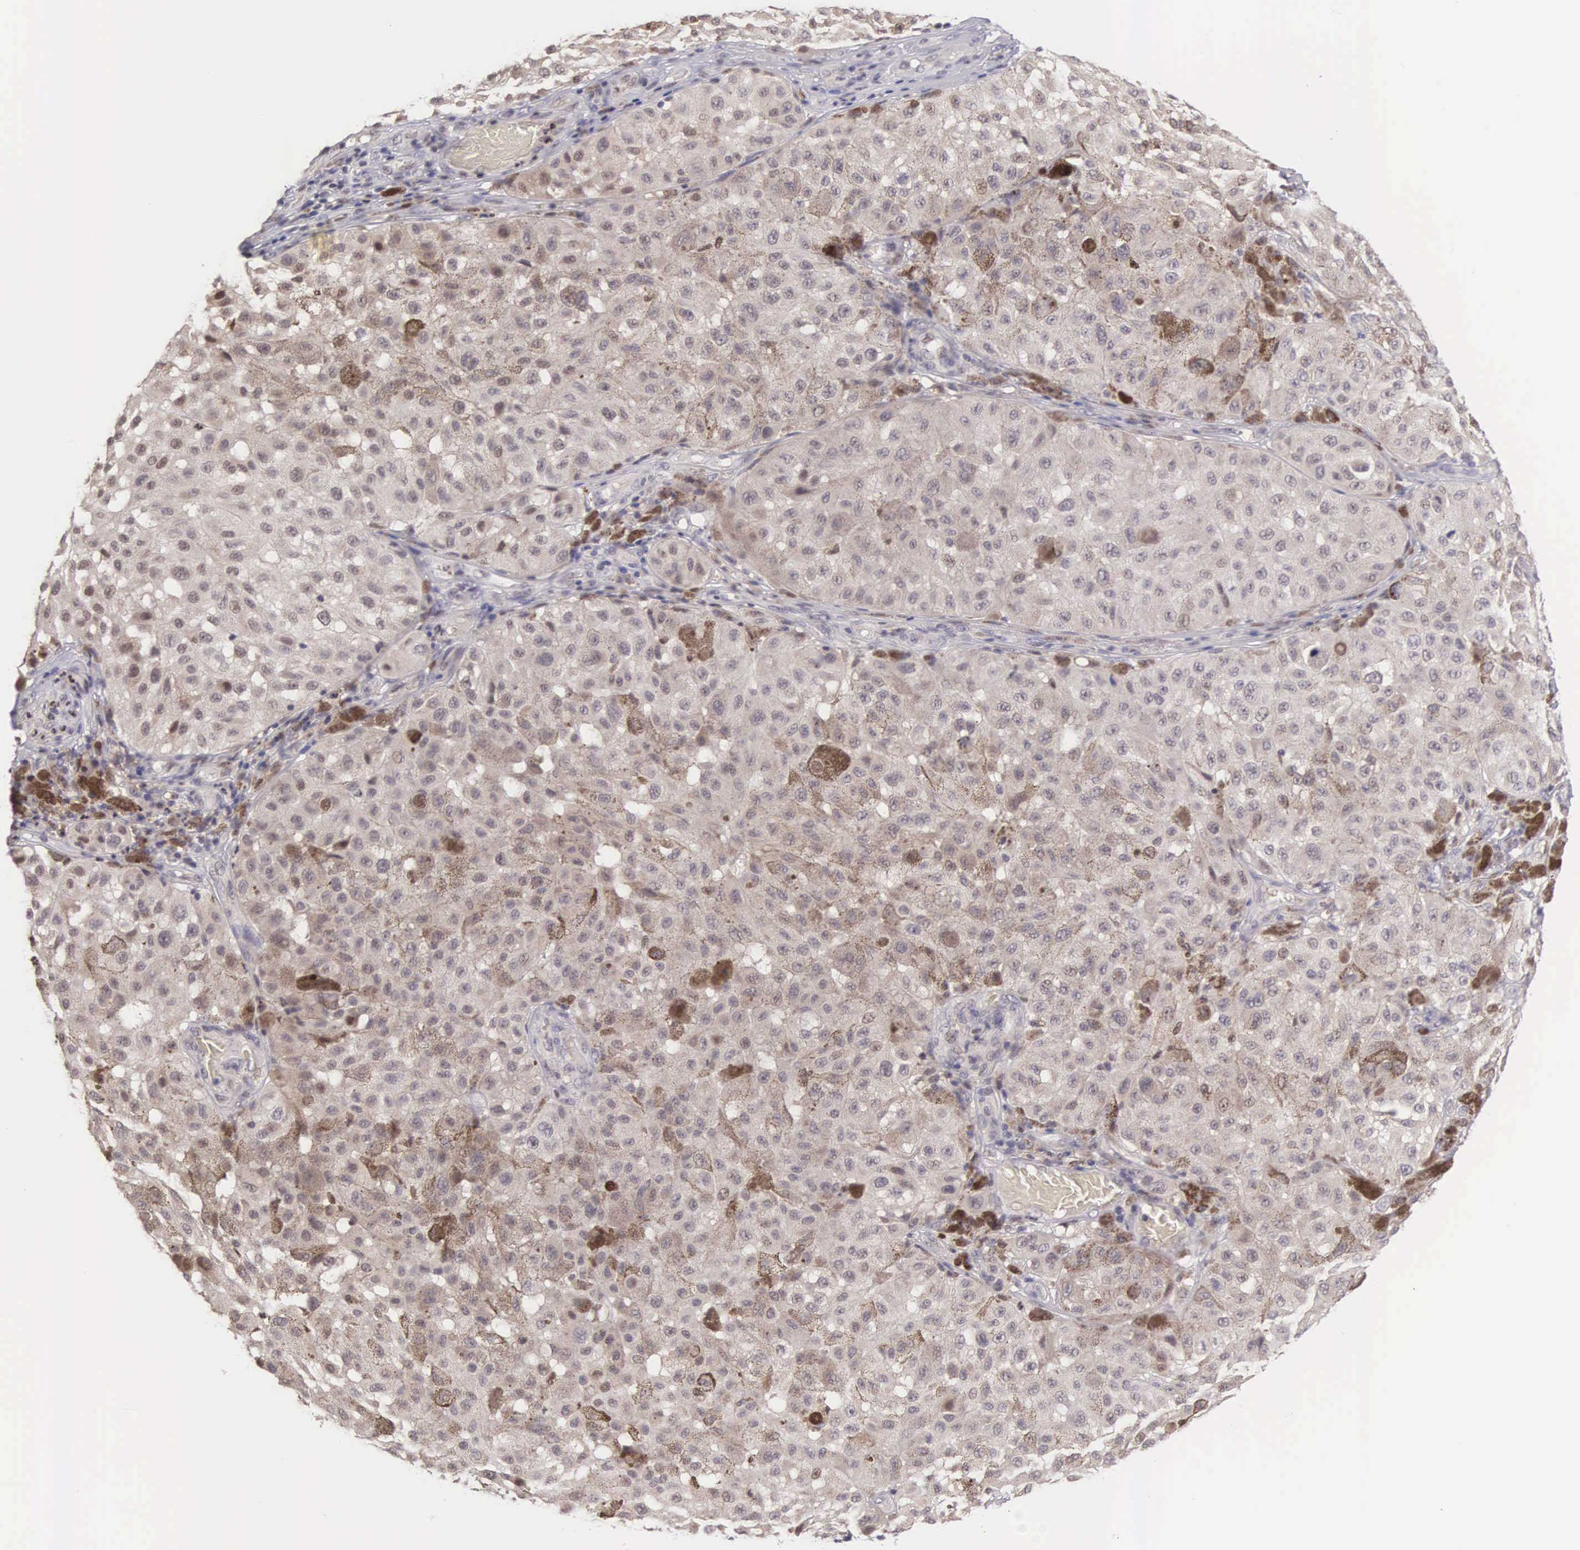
{"staining": {"intensity": "weak", "quantity": "<25%", "location": "cytoplasmic/membranous,nuclear"}, "tissue": "melanoma", "cell_type": "Tumor cells", "image_type": "cancer", "snomed": [{"axis": "morphology", "description": "Malignant melanoma, NOS"}, {"axis": "topography", "description": "Skin"}], "caption": "Immunohistochemistry (IHC) micrograph of melanoma stained for a protein (brown), which displays no positivity in tumor cells.", "gene": "GRK3", "patient": {"sex": "female", "age": 64}}